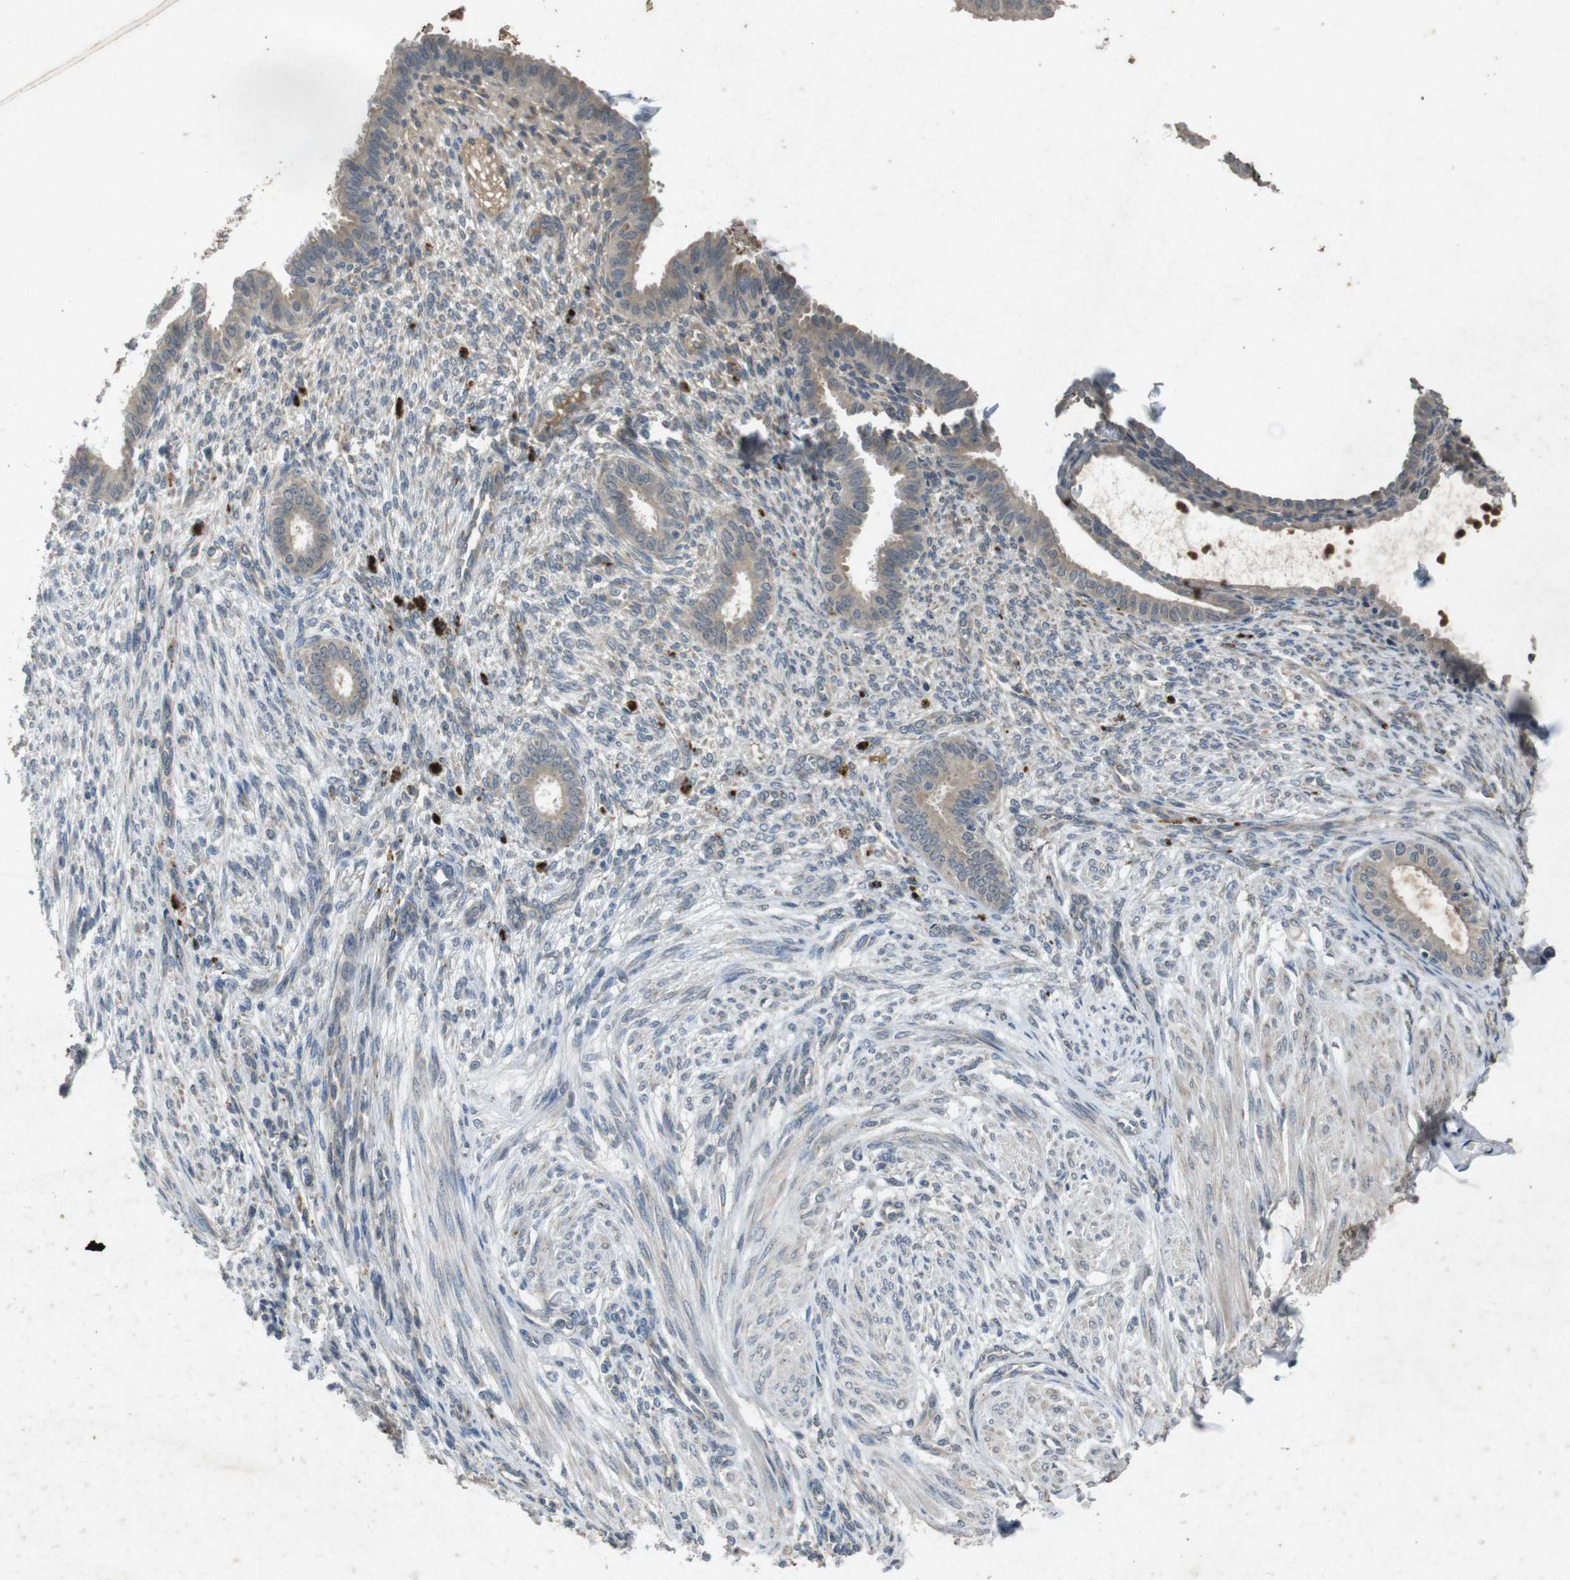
{"staining": {"intensity": "weak", "quantity": "25%-75%", "location": "cytoplasmic/membranous"}, "tissue": "endometrium", "cell_type": "Cells in endometrial stroma", "image_type": "normal", "snomed": [{"axis": "morphology", "description": "Normal tissue, NOS"}, {"axis": "topography", "description": "Endometrium"}], "caption": "This histopathology image displays normal endometrium stained with immunohistochemistry to label a protein in brown. The cytoplasmic/membranous of cells in endometrial stroma show weak positivity for the protein. Nuclei are counter-stained blue.", "gene": "FLCN", "patient": {"sex": "female", "age": 72}}